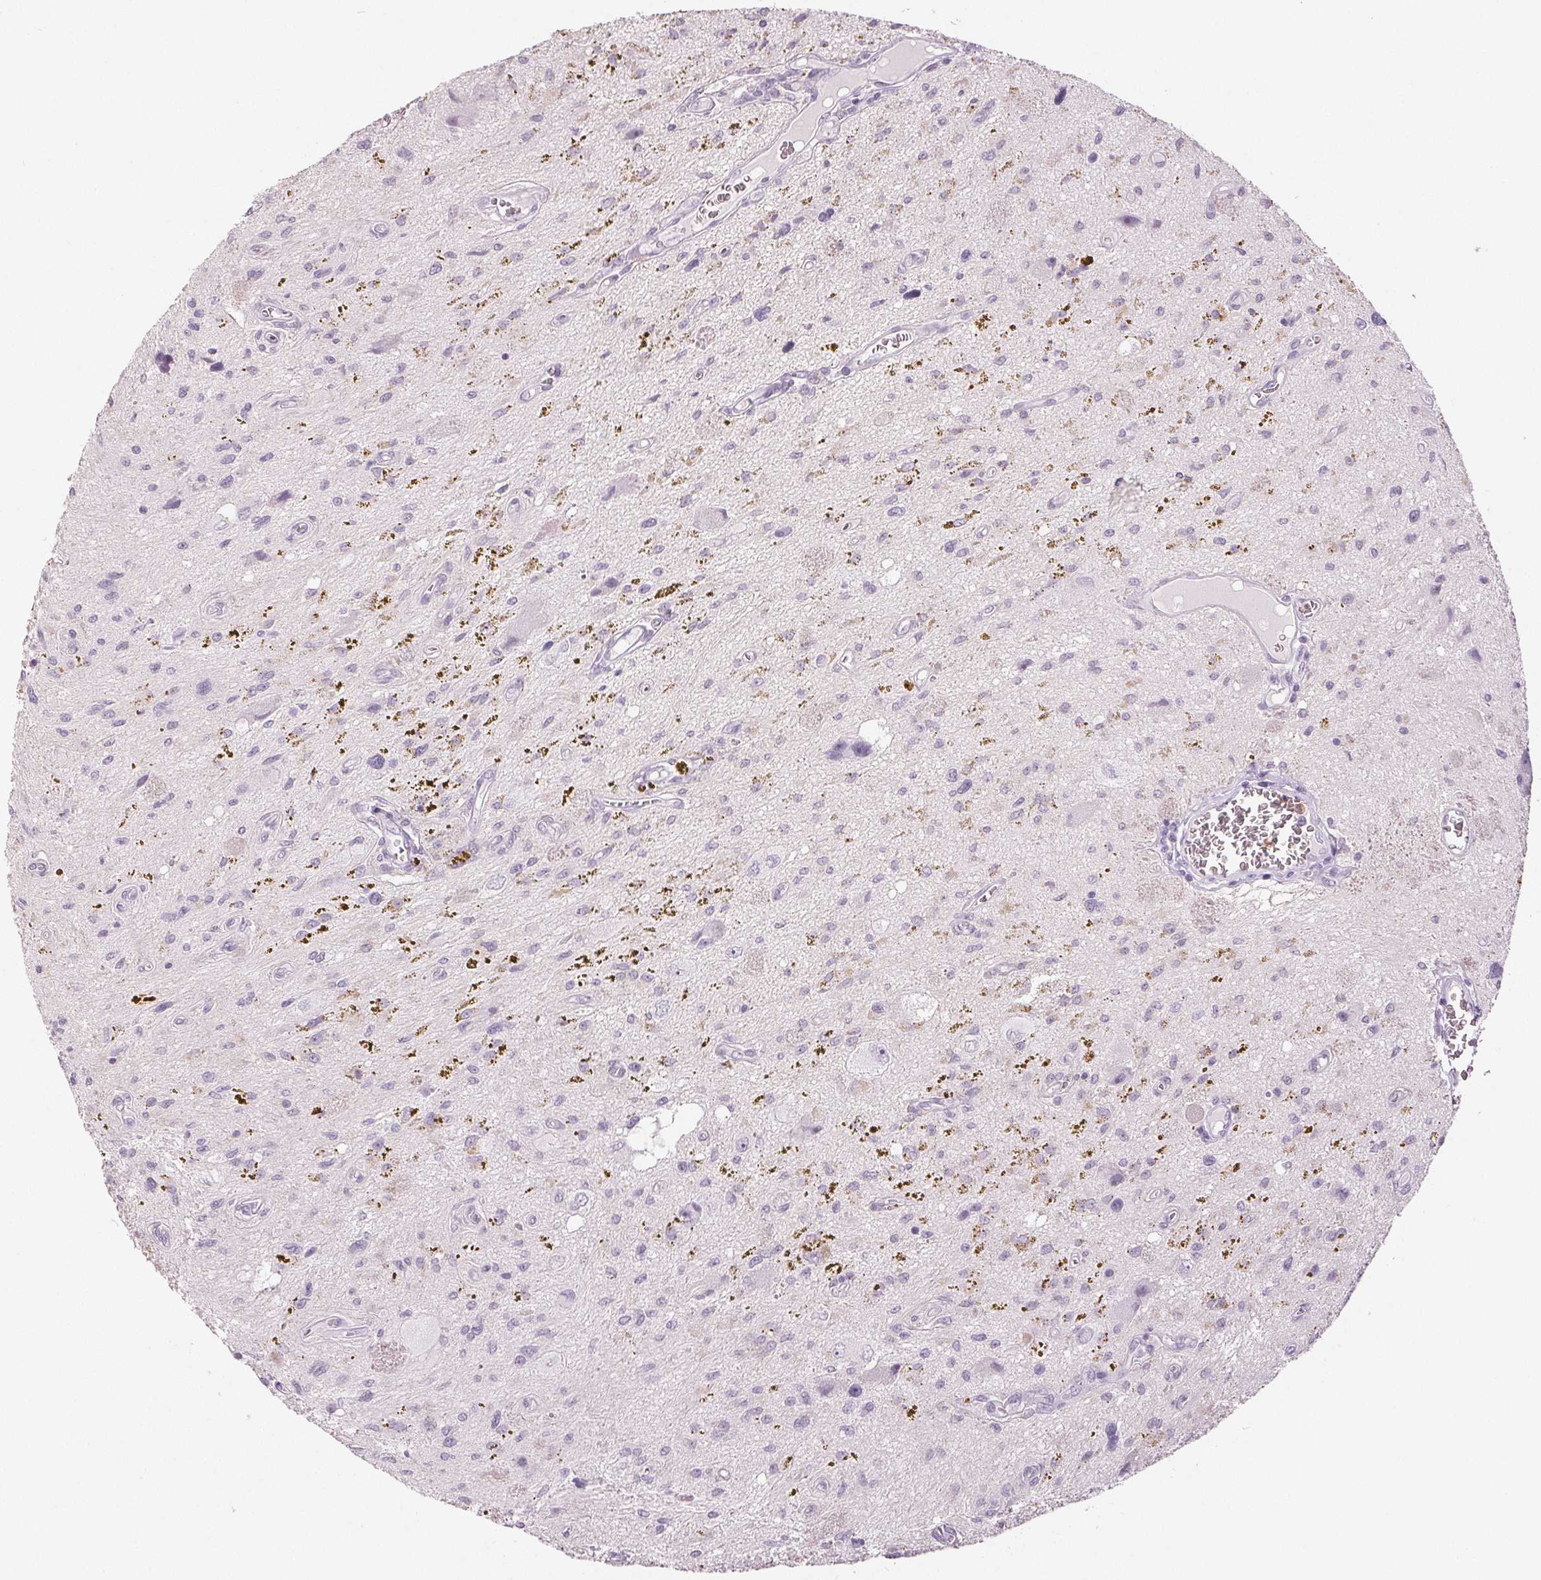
{"staining": {"intensity": "negative", "quantity": "none", "location": "none"}, "tissue": "glioma", "cell_type": "Tumor cells", "image_type": "cancer", "snomed": [{"axis": "morphology", "description": "Glioma, malignant, Low grade"}, {"axis": "topography", "description": "Cerebellum"}], "caption": "This is an immunohistochemistry (IHC) histopathology image of malignant glioma (low-grade). There is no expression in tumor cells.", "gene": "LTF", "patient": {"sex": "female", "age": 14}}